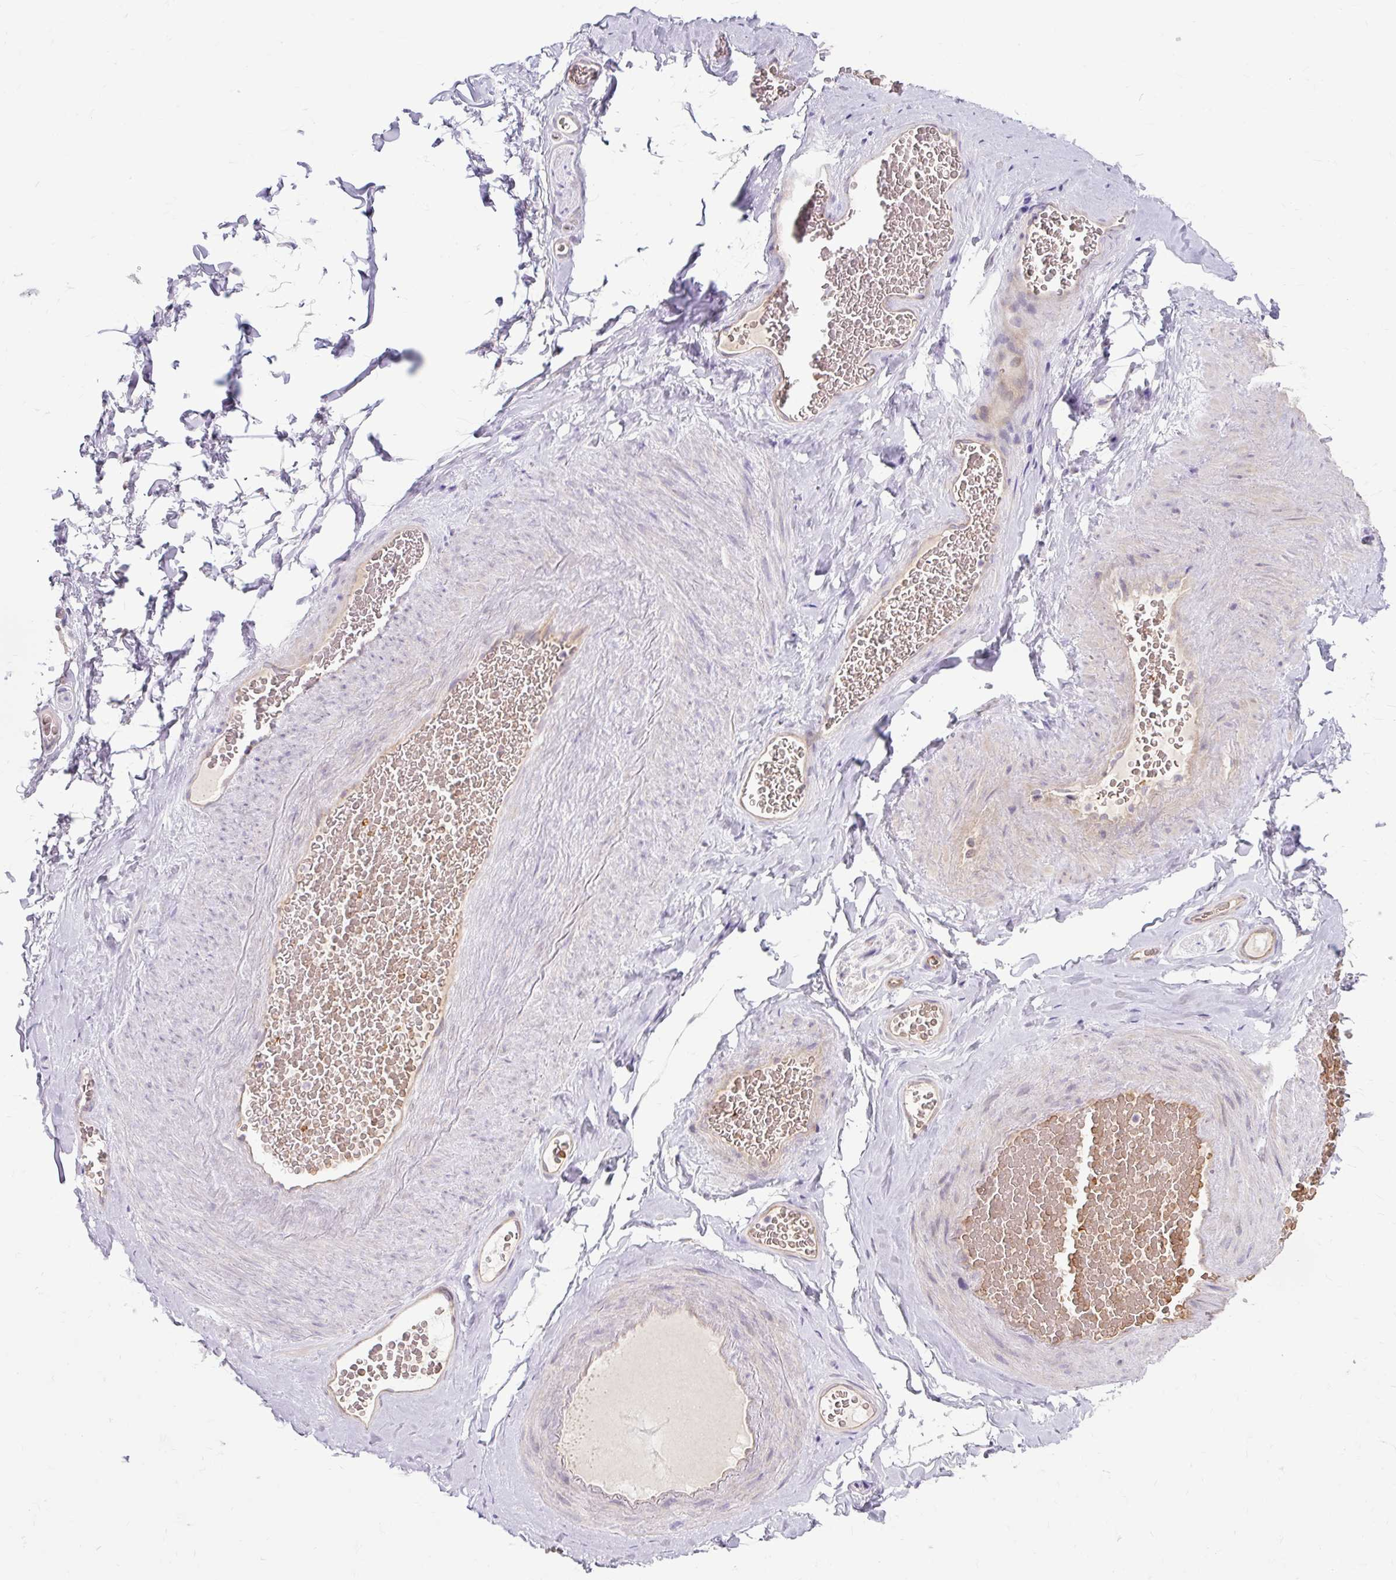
{"staining": {"intensity": "negative", "quantity": "none", "location": "none"}, "tissue": "adipose tissue", "cell_type": "Adipocytes", "image_type": "normal", "snomed": [{"axis": "morphology", "description": "Normal tissue, NOS"}, {"axis": "topography", "description": "Vascular tissue"}, {"axis": "topography", "description": "Peripheral nerve tissue"}], "caption": "Adipocytes show no significant expression in unremarkable adipose tissue. (Stains: DAB immunohistochemistry (IHC) with hematoxylin counter stain, Microscopy: brightfield microscopy at high magnification).", "gene": "USHBP1", "patient": {"sex": "male", "age": 41}}